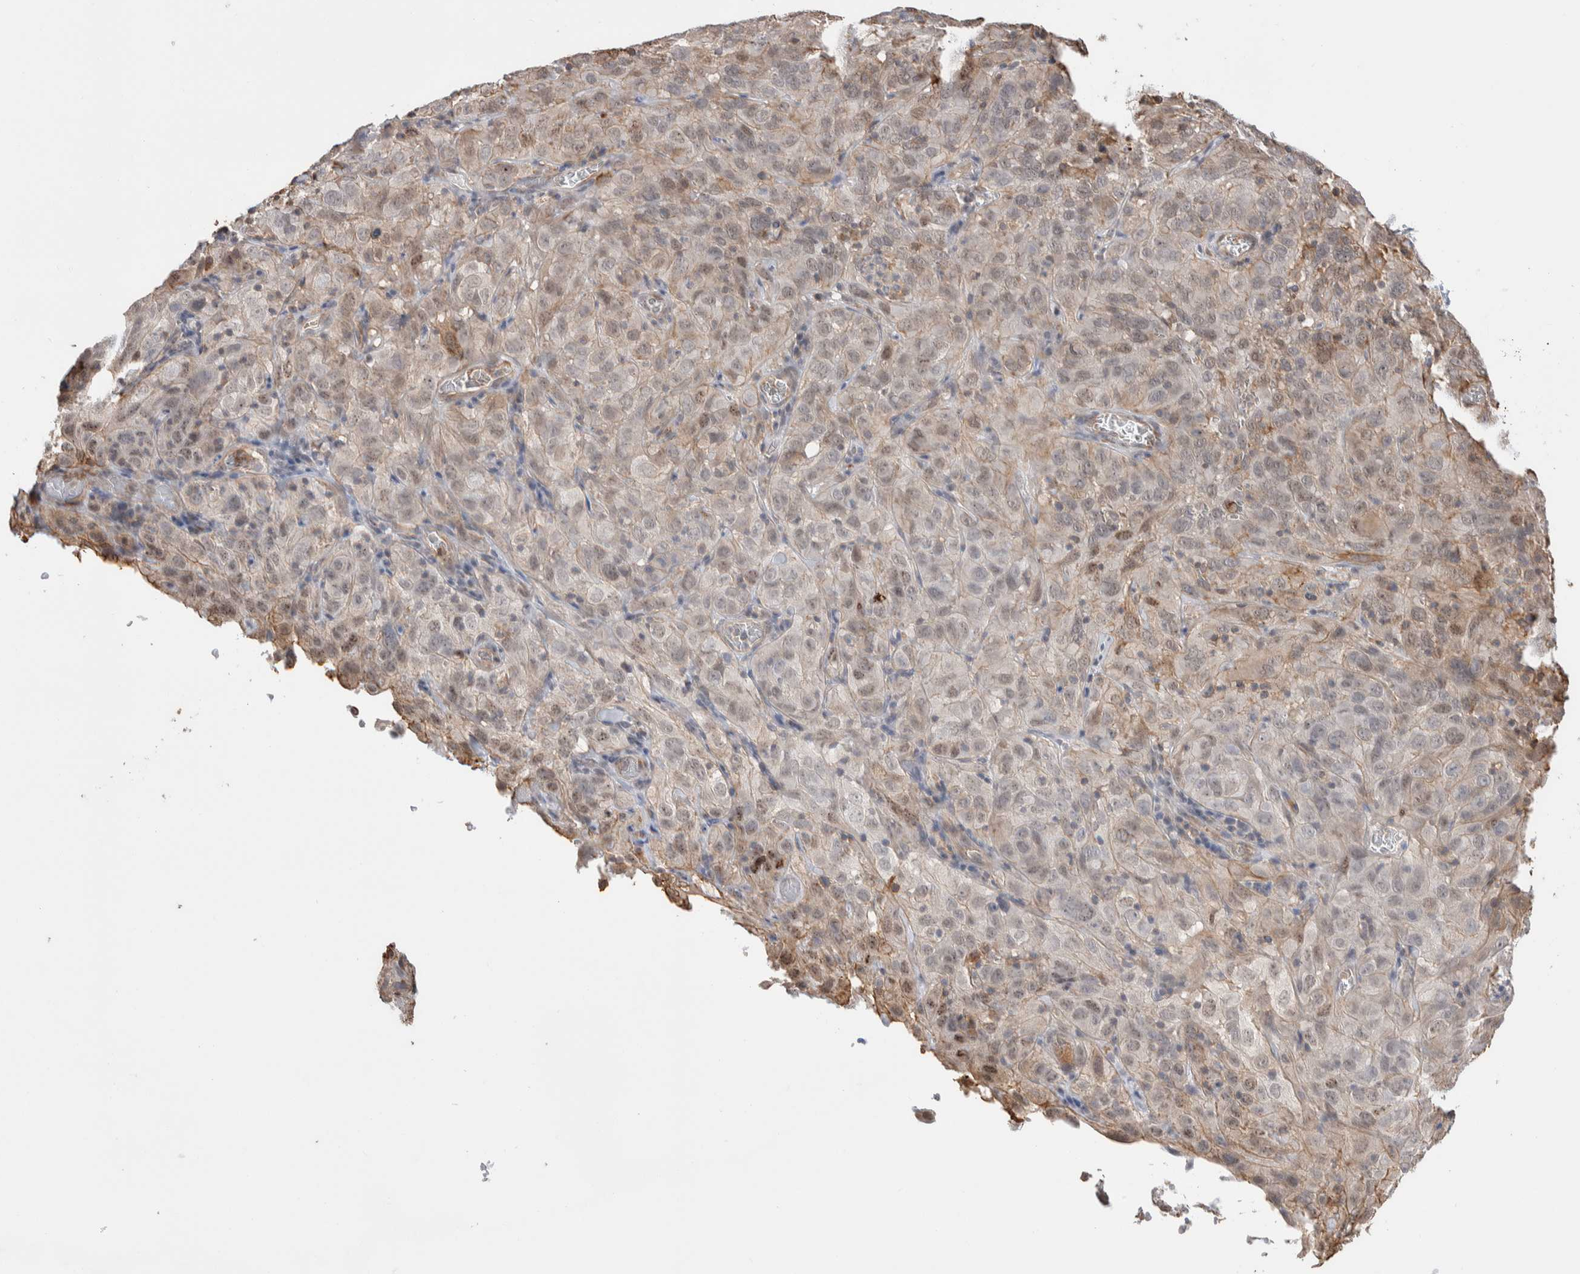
{"staining": {"intensity": "weak", "quantity": "<25%", "location": "nuclear"}, "tissue": "cervical cancer", "cell_type": "Tumor cells", "image_type": "cancer", "snomed": [{"axis": "morphology", "description": "Squamous cell carcinoma, NOS"}, {"axis": "topography", "description": "Cervix"}], "caption": "The immunohistochemistry (IHC) image has no significant positivity in tumor cells of squamous cell carcinoma (cervical) tissue.", "gene": "ZNF704", "patient": {"sex": "female", "age": 32}}